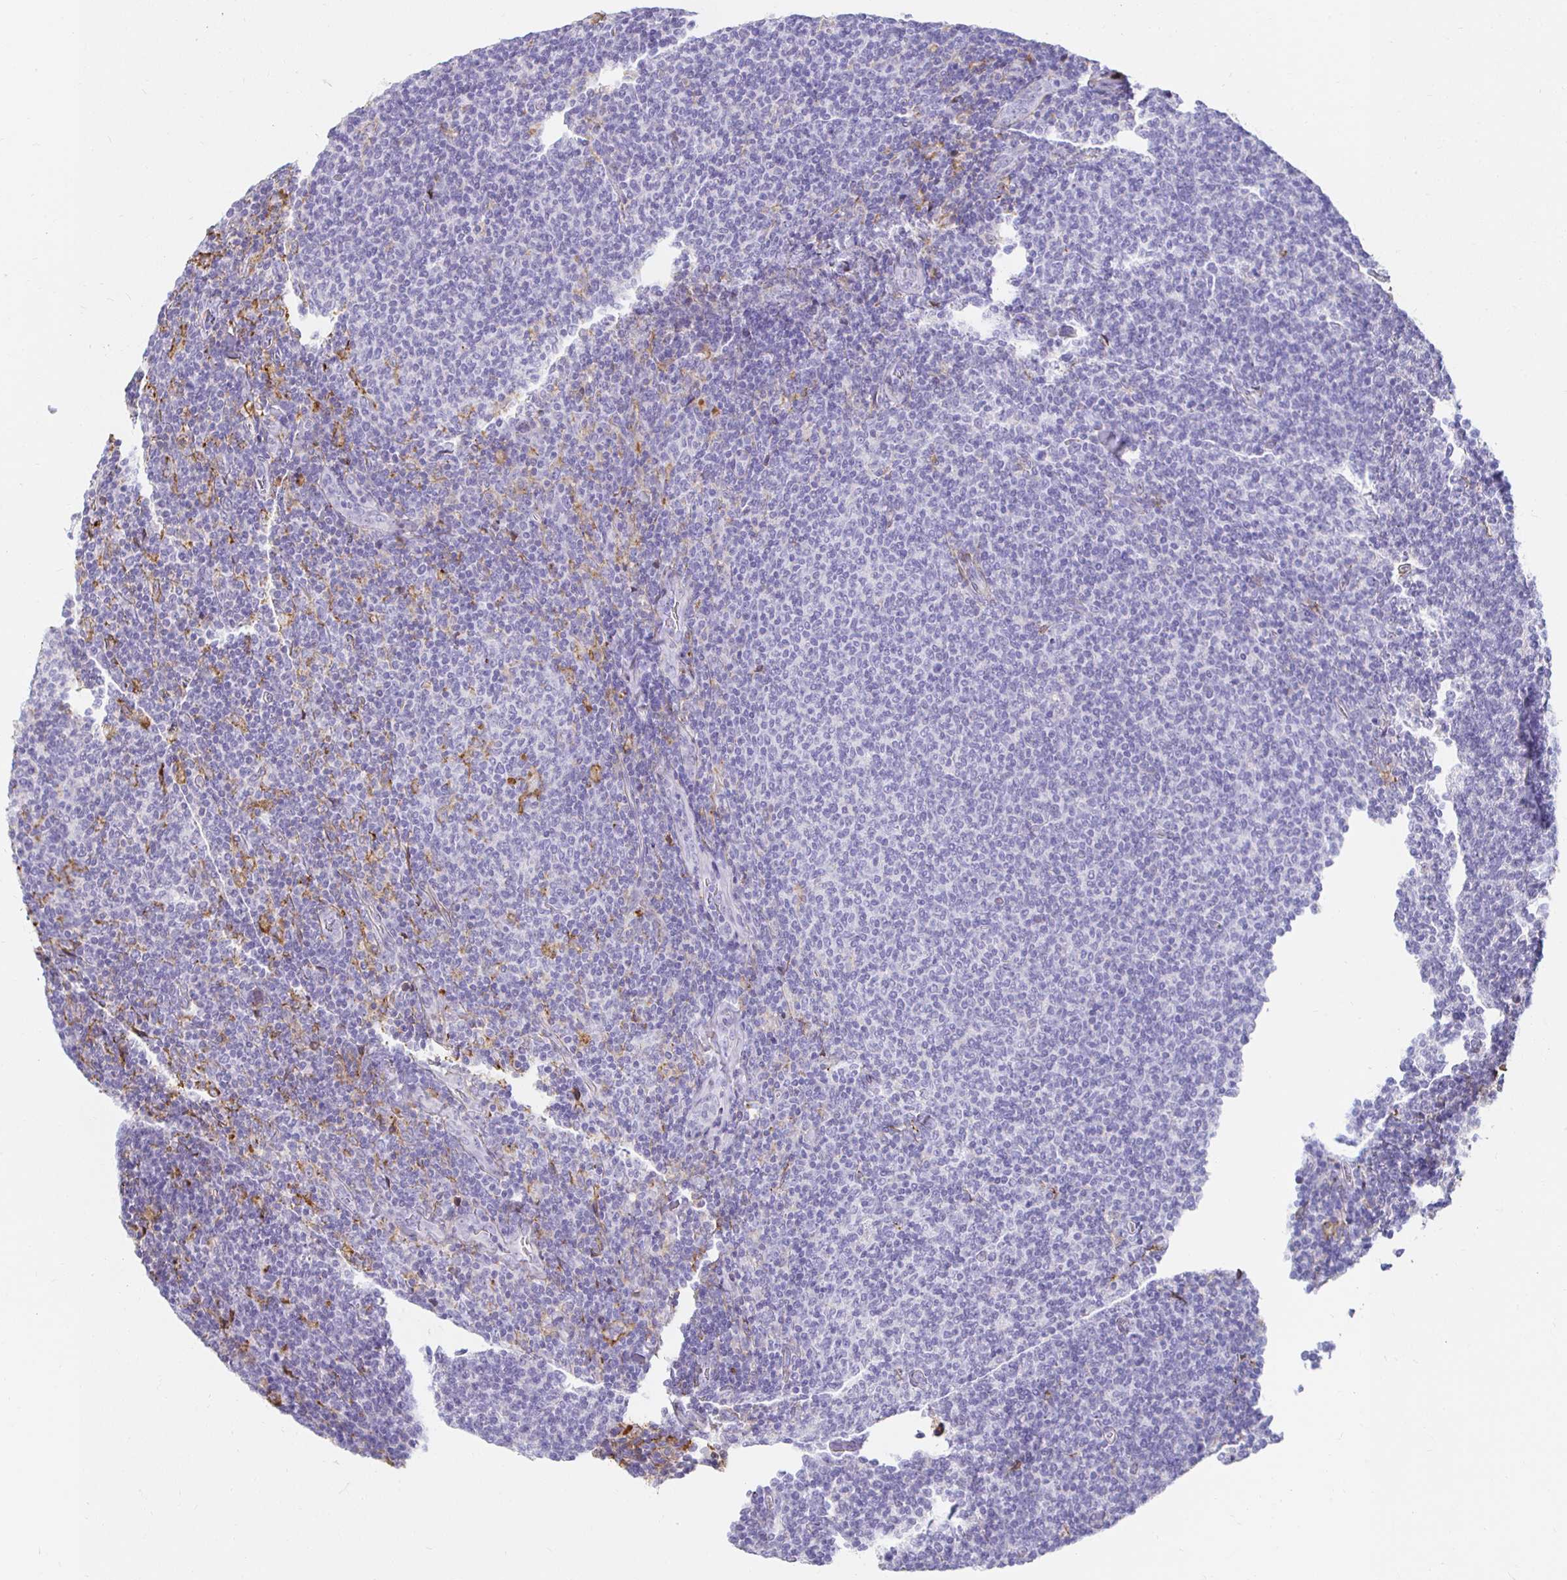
{"staining": {"intensity": "negative", "quantity": "none", "location": "none"}, "tissue": "lymphoma", "cell_type": "Tumor cells", "image_type": "cancer", "snomed": [{"axis": "morphology", "description": "Malignant lymphoma, non-Hodgkin's type, Low grade"}, {"axis": "topography", "description": "Lymph node"}], "caption": "Lymphoma was stained to show a protein in brown. There is no significant expression in tumor cells.", "gene": "TAS1R3", "patient": {"sex": "male", "age": 52}}